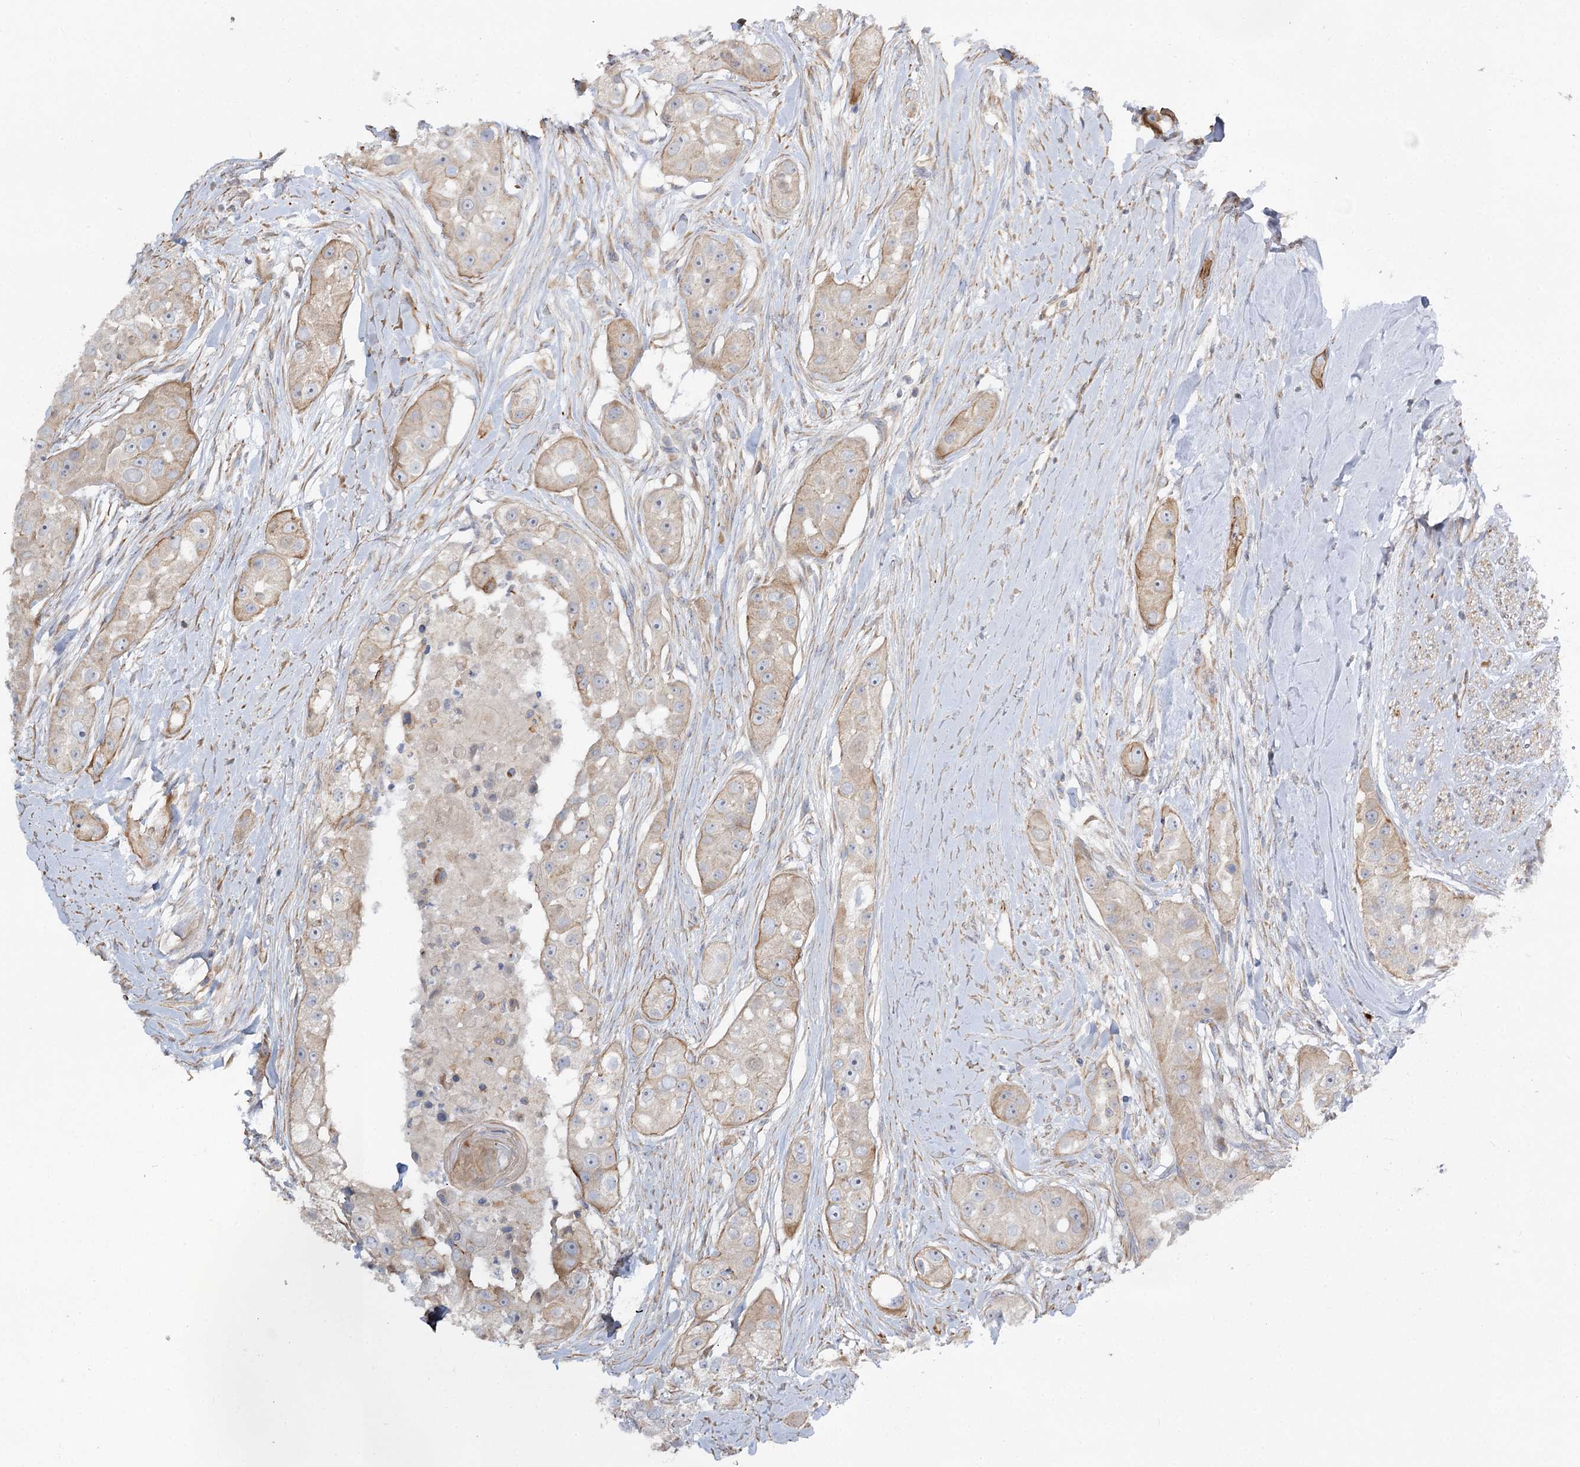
{"staining": {"intensity": "moderate", "quantity": "<25%", "location": "cytoplasmic/membranous"}, "tissue": "head and neck cancer", "cell_type": "Tumor cells", "image_type": "cancer", "snomed": [{"axis": "morphology", "description": "Normal tissue, NOS"}, {"axis": "morphology", "description": "Squamous cell carcinoma, NOS"}, {"axis": "topography", "description": "Skeletal muscle"}, {"axis": "topography", "description": "Head-Neck"}], "caption": "IHC staining of squamous cell carcinoma (head and neck), which shows low levels of moderate cytoplasmic/membranous positivity in approximately <25% of tumor cells indicating moderate cytoplasmic/membranous protein positivity. The staining was performed using DAB (3,3'-diaminobenzidine) (brown) for protein detection and nuclei were counterstained in hematoxylin (blue).", "gene": "KIAA0825", "patient": {"sex": "male", "age": 51}}